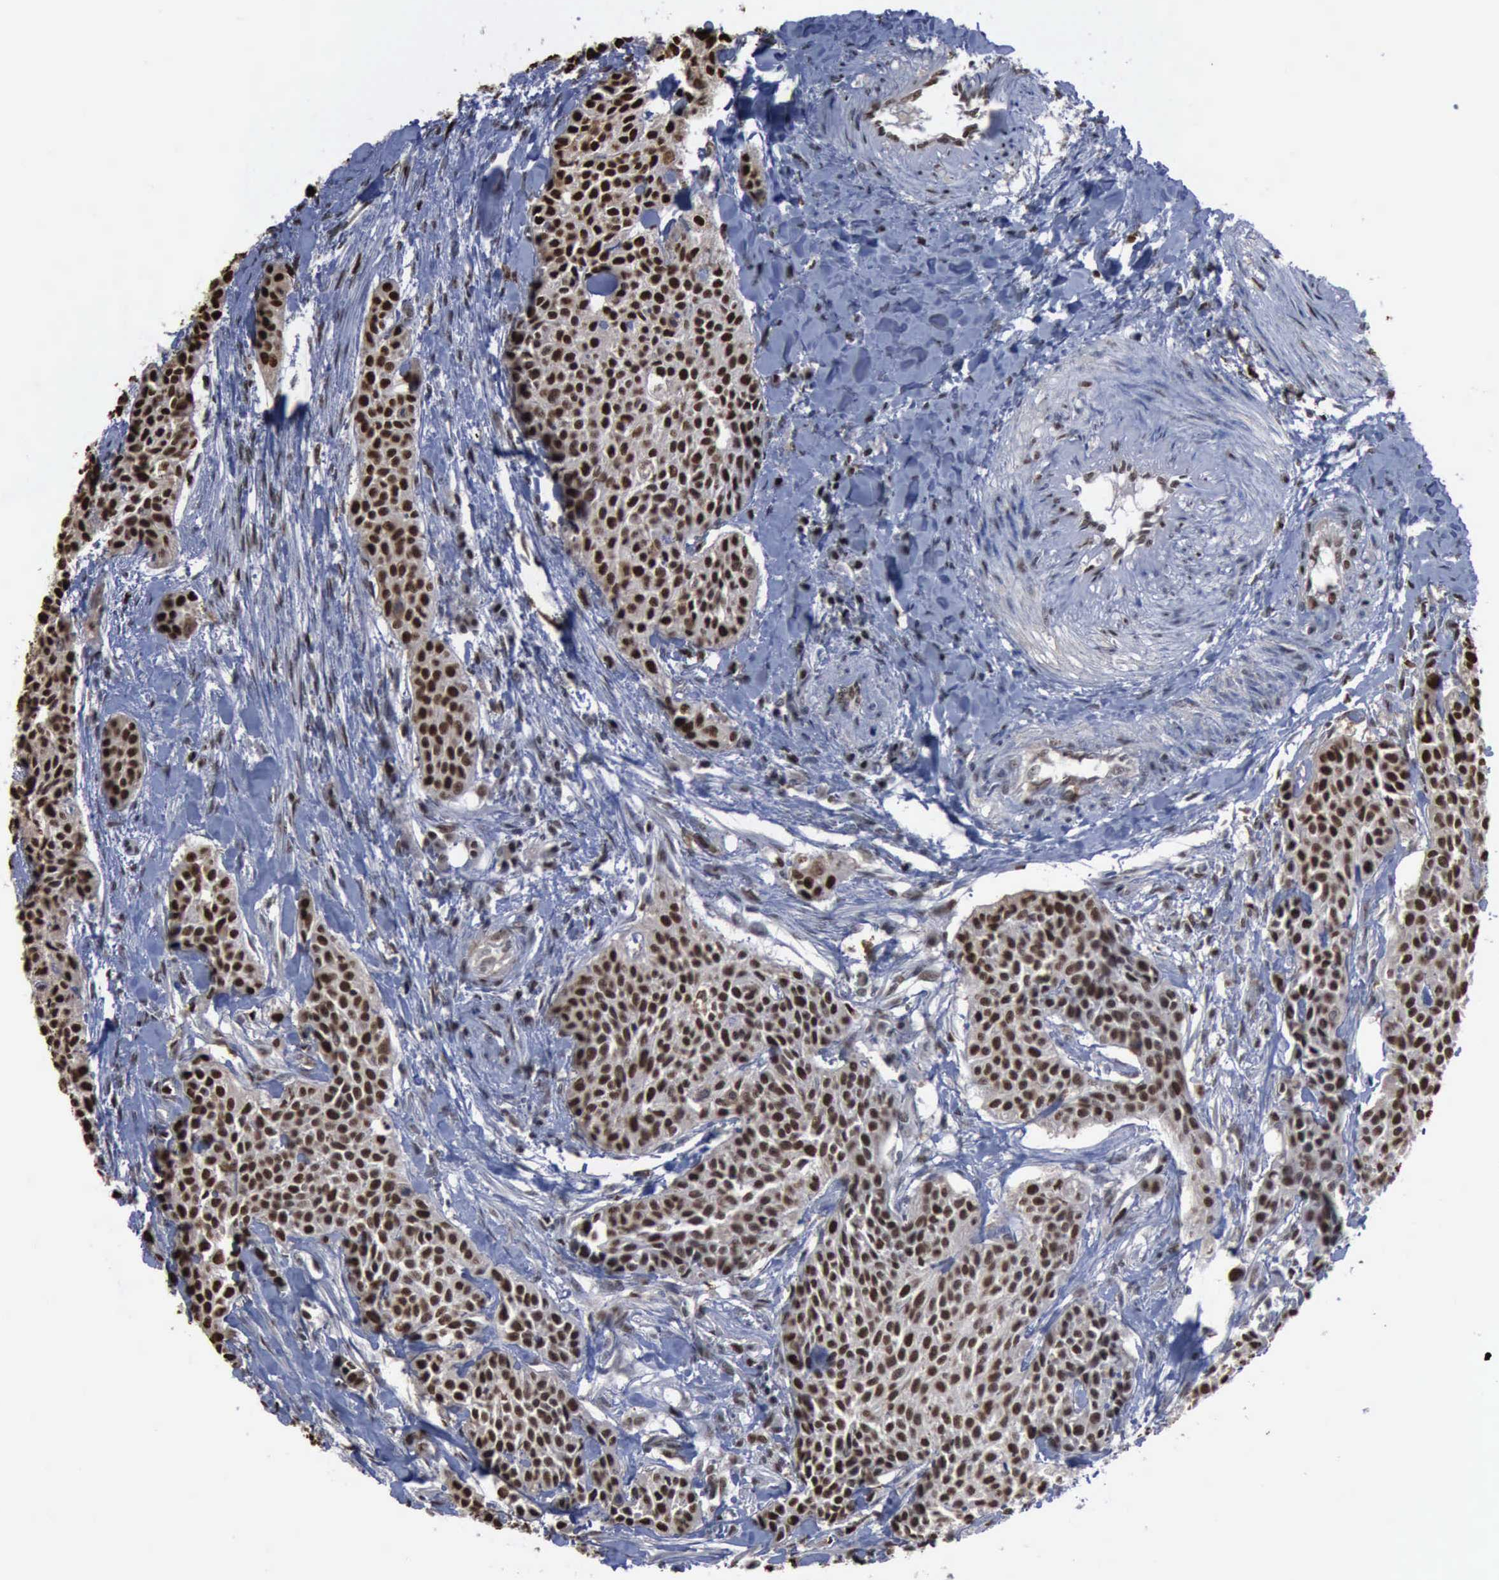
{"staining": {"intensity": "strong", "quantity": "25%-75%", "location": "cytoplasmic/membranous,nuclear"}, "tissue": "urothelial cancer", "cell_type": "Tumor cells", "image_type": "cancer", "snomed": [{"axis": "morphology", "description": "Urothelial carcinoma, High grade"}, {"axis": "topography", "description": "Urinary bladder"}], "caption": "Immunohistochemical staining of urothelial cancer shows high levels of strong cytoplasmic/membranous and nuclear positivity in about 25%-75% of tumor cells.", "gene": "PCNA", "patient": {"sex": "male", "age": 56}}